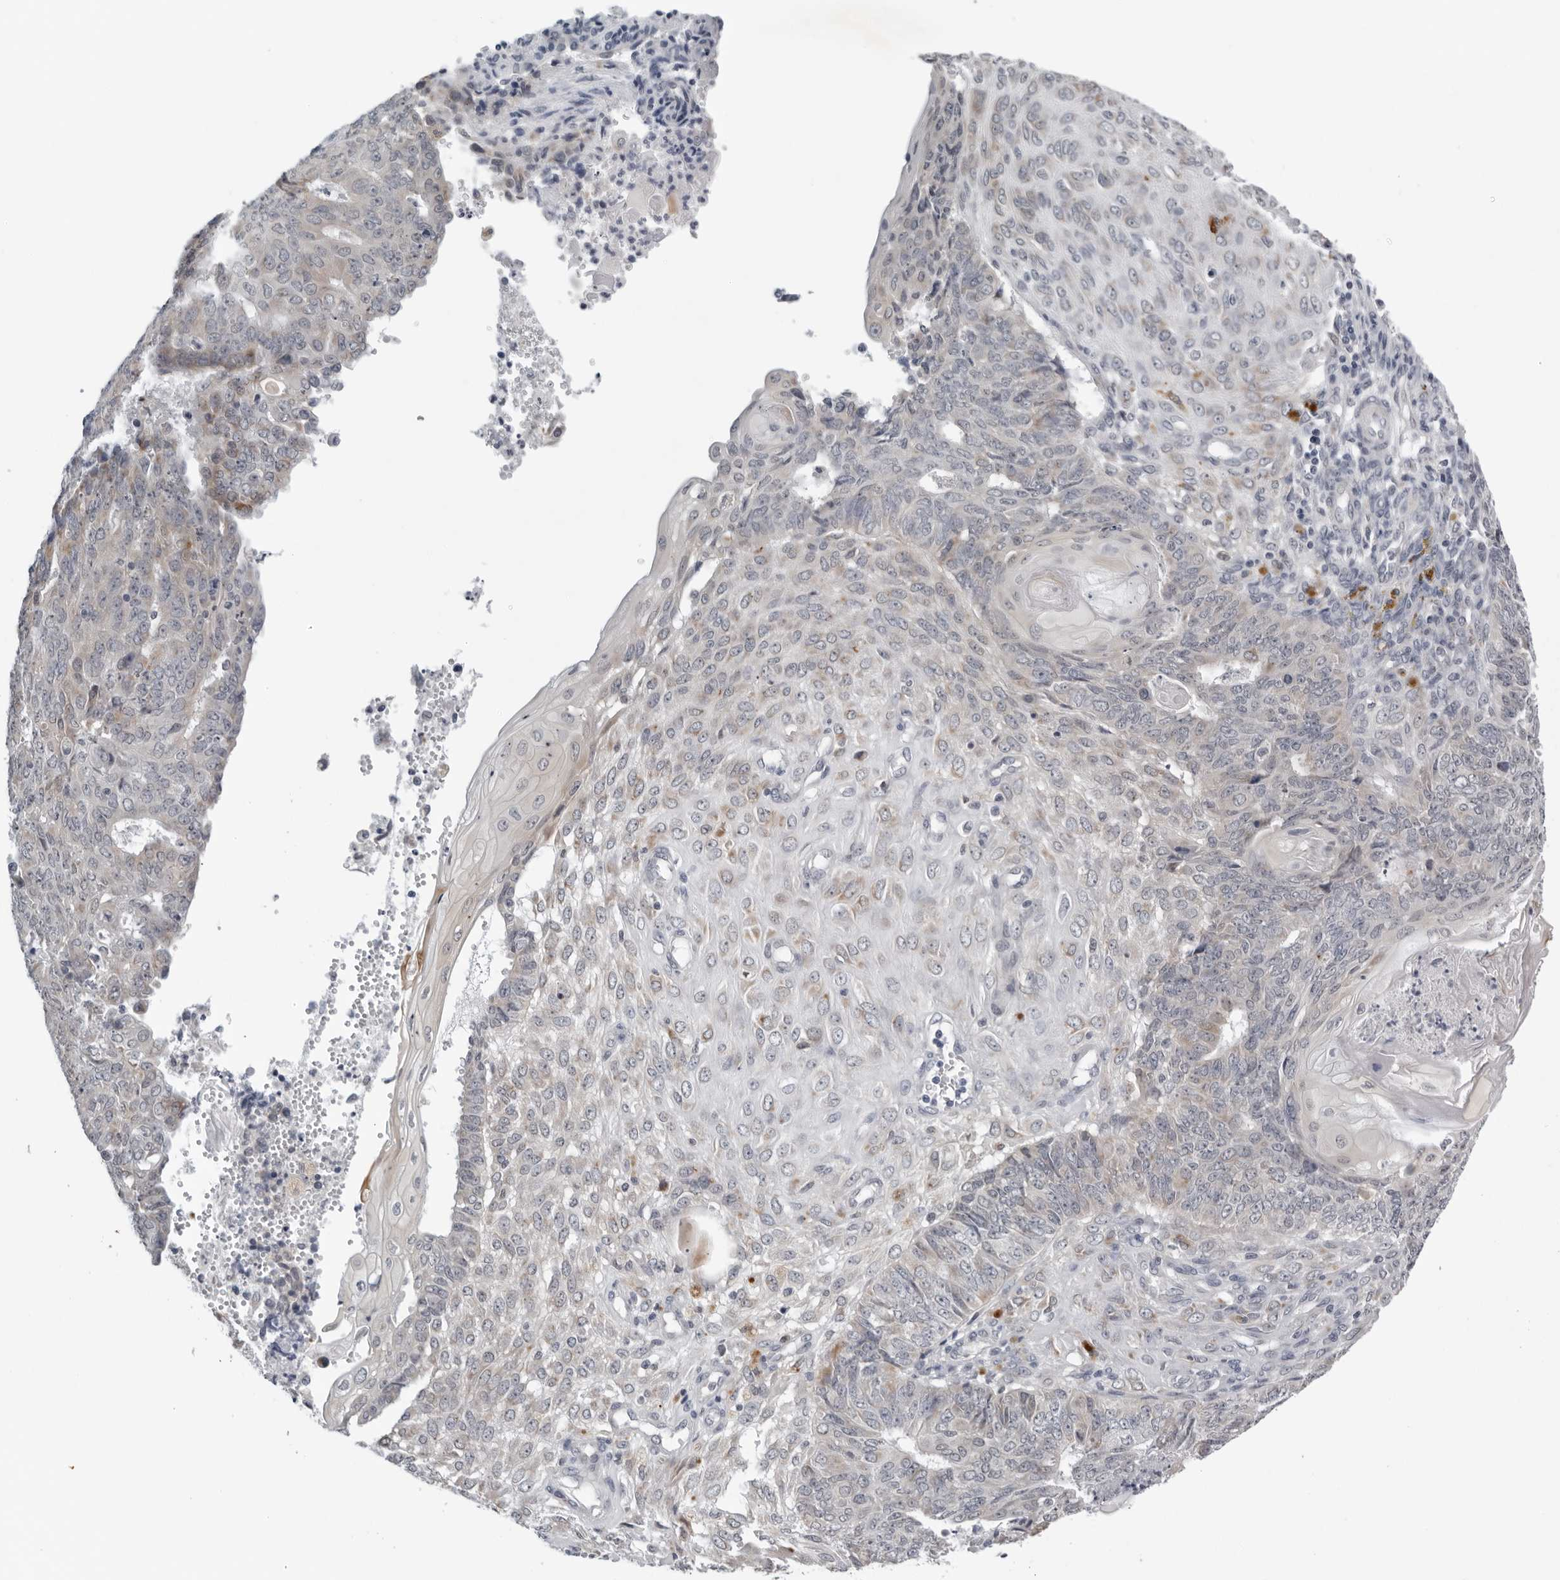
{"staining": {"intensity": "weak", "quantity": "<25%", "location": "cytoplasmic/membranous"}, "tissue": "endometrial cancer", "cell_type": "Tumor cells", "image_type": "cancer", "snomed": [{"axis": "morphology", "description": "Adenocarcinoma, NOS"}, {"axis": "topography", "description": "Endometrium"}], "caption": "There is no significant staining in tumor cells of endometrial cancer (adenocarcinoma). Nuclei are stained in blue.", "gene": "CPT2", "patient": {"sex": "female", "age": 32}}